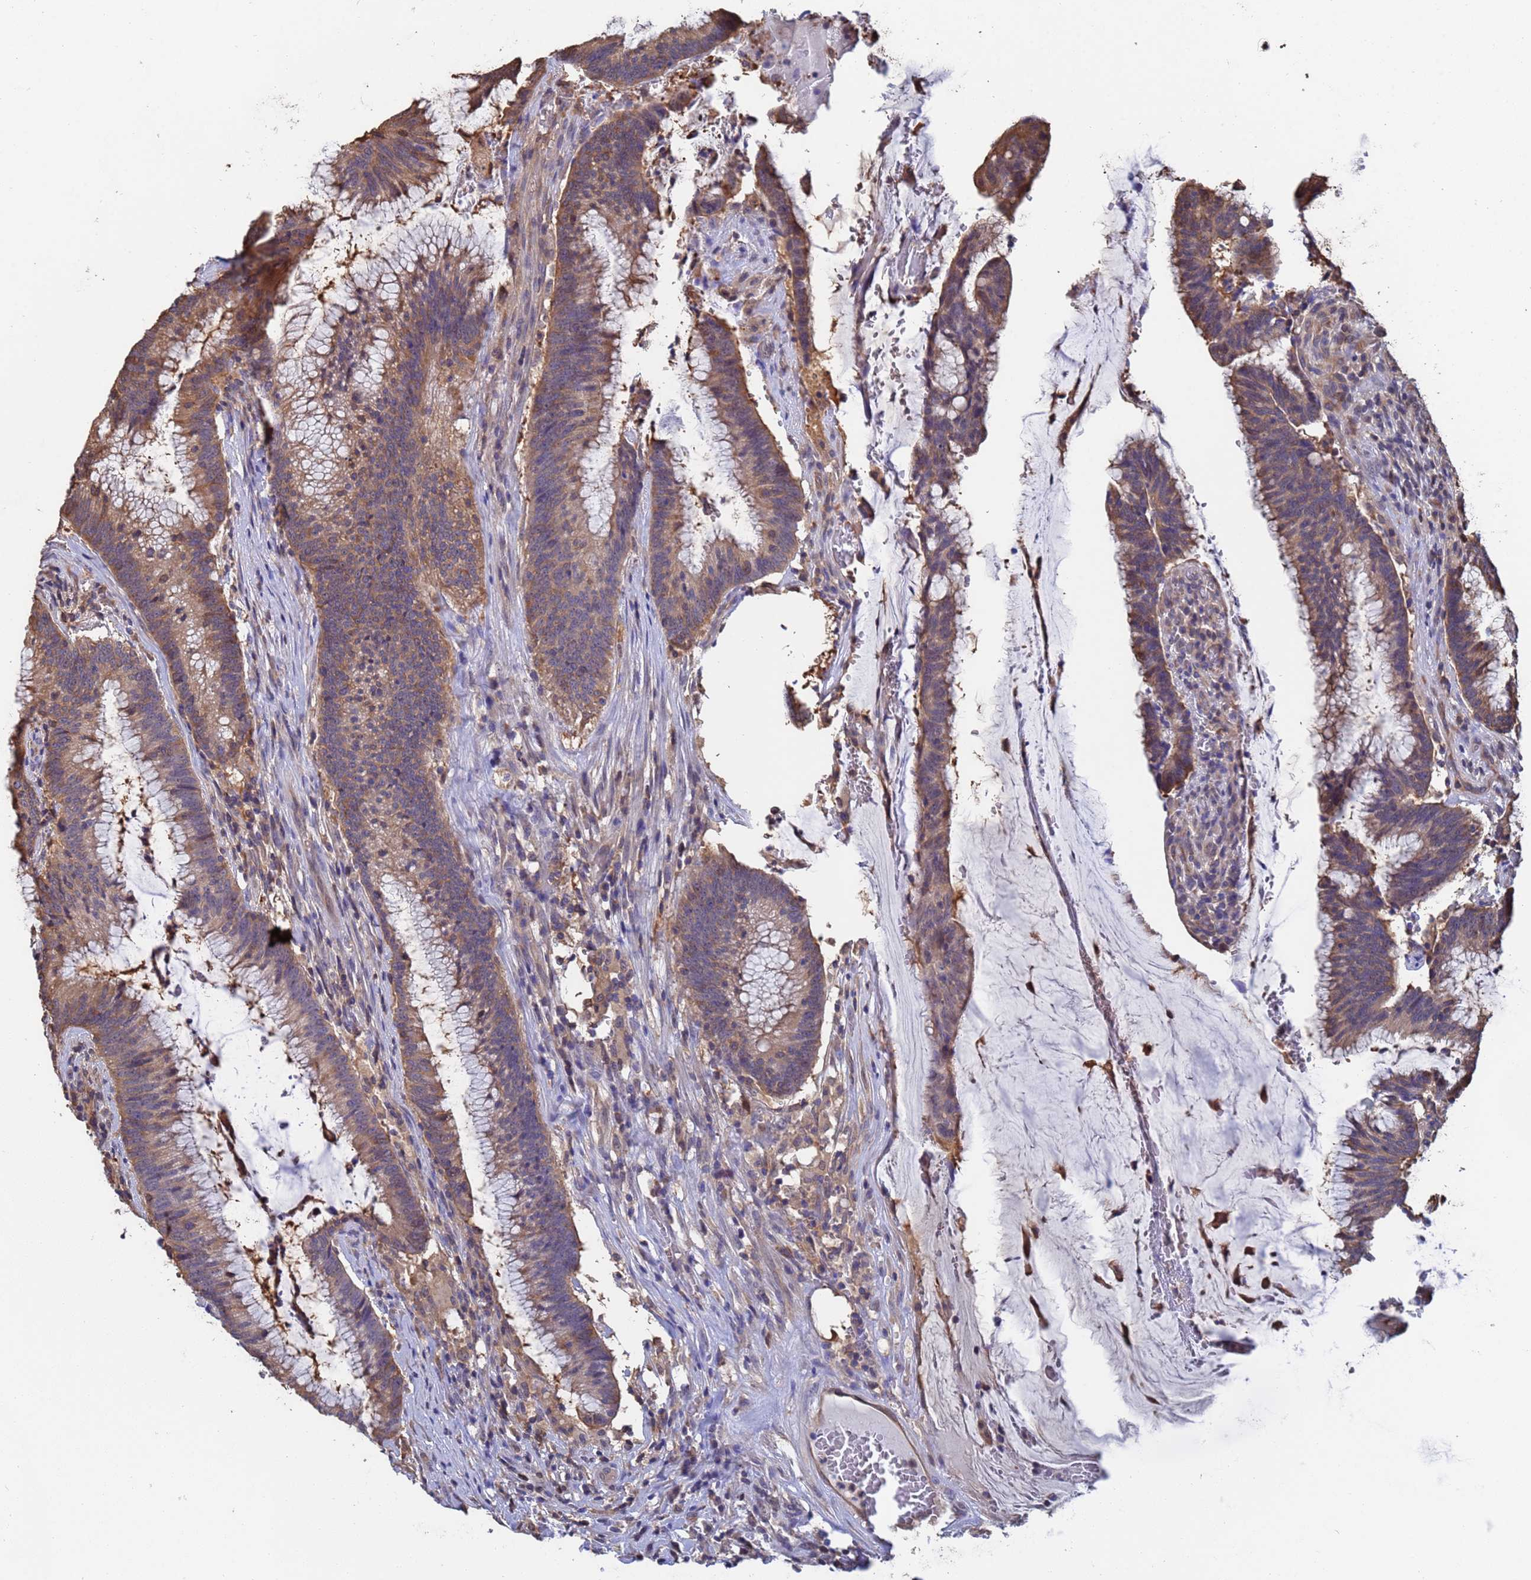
{"staining": {"intensity": "moderate", "quantity": ">75%", "location": "cytoplasmic/membranous"}, "tissue": "colorectal cancer", "cell_type": "Tumor cells", "image_type": "cancer", "snomed": [{"axis": "morphology", "description": "Adenocarcinoma, NOS"}, {"axis": "topography", "description": "Rectum"}], "caption": "Colorectal adenocarcinoma stained with immunohistochemistry (IHC) shows moderate cytoplasmic/membranous positivity in about >75% of tumor cells.", "gene": "FAM25A", "patient": {"sex": "female", "age": 77}}